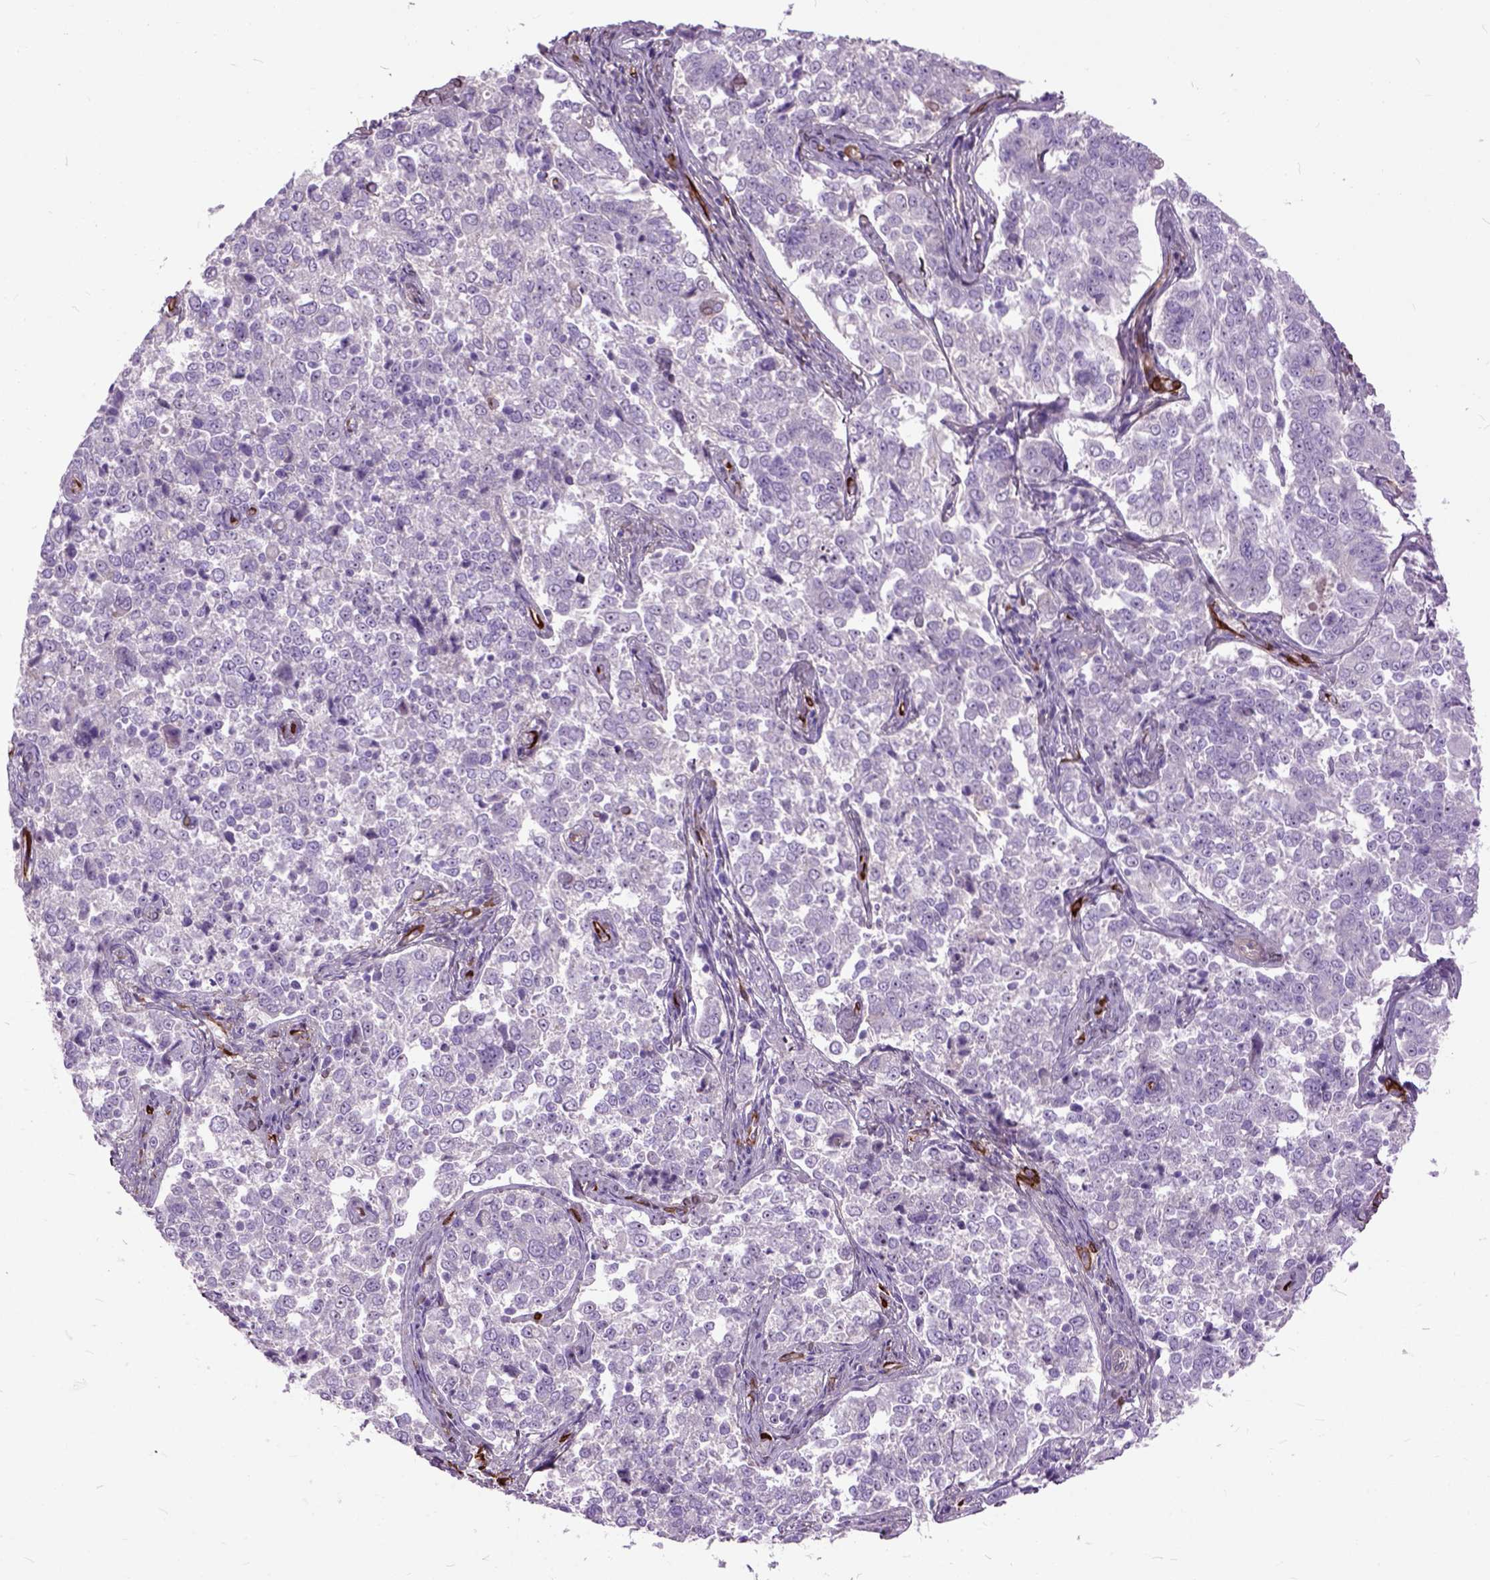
{"staining": {"intensity": "negative", "quantity": "none", "location": "none"}, "tissue": "endometrial cancer", "cell_type": "Tumor cells", "image_type": "cancer", "snomed": [{"axis": "morphology", "description": "Adenocarcinoma, NOS"}, {"axis": "topography", "description": "Endometrium"}], "caption": "Tumor cells are negative for brown protein staining in endometrial cancer. (Brightfield microscopy of DAB (3,3'-diaminobenzidine) IHC at high magnification).", "gene": "MAPT", "patient": {"sex": "female", "age": 43}}